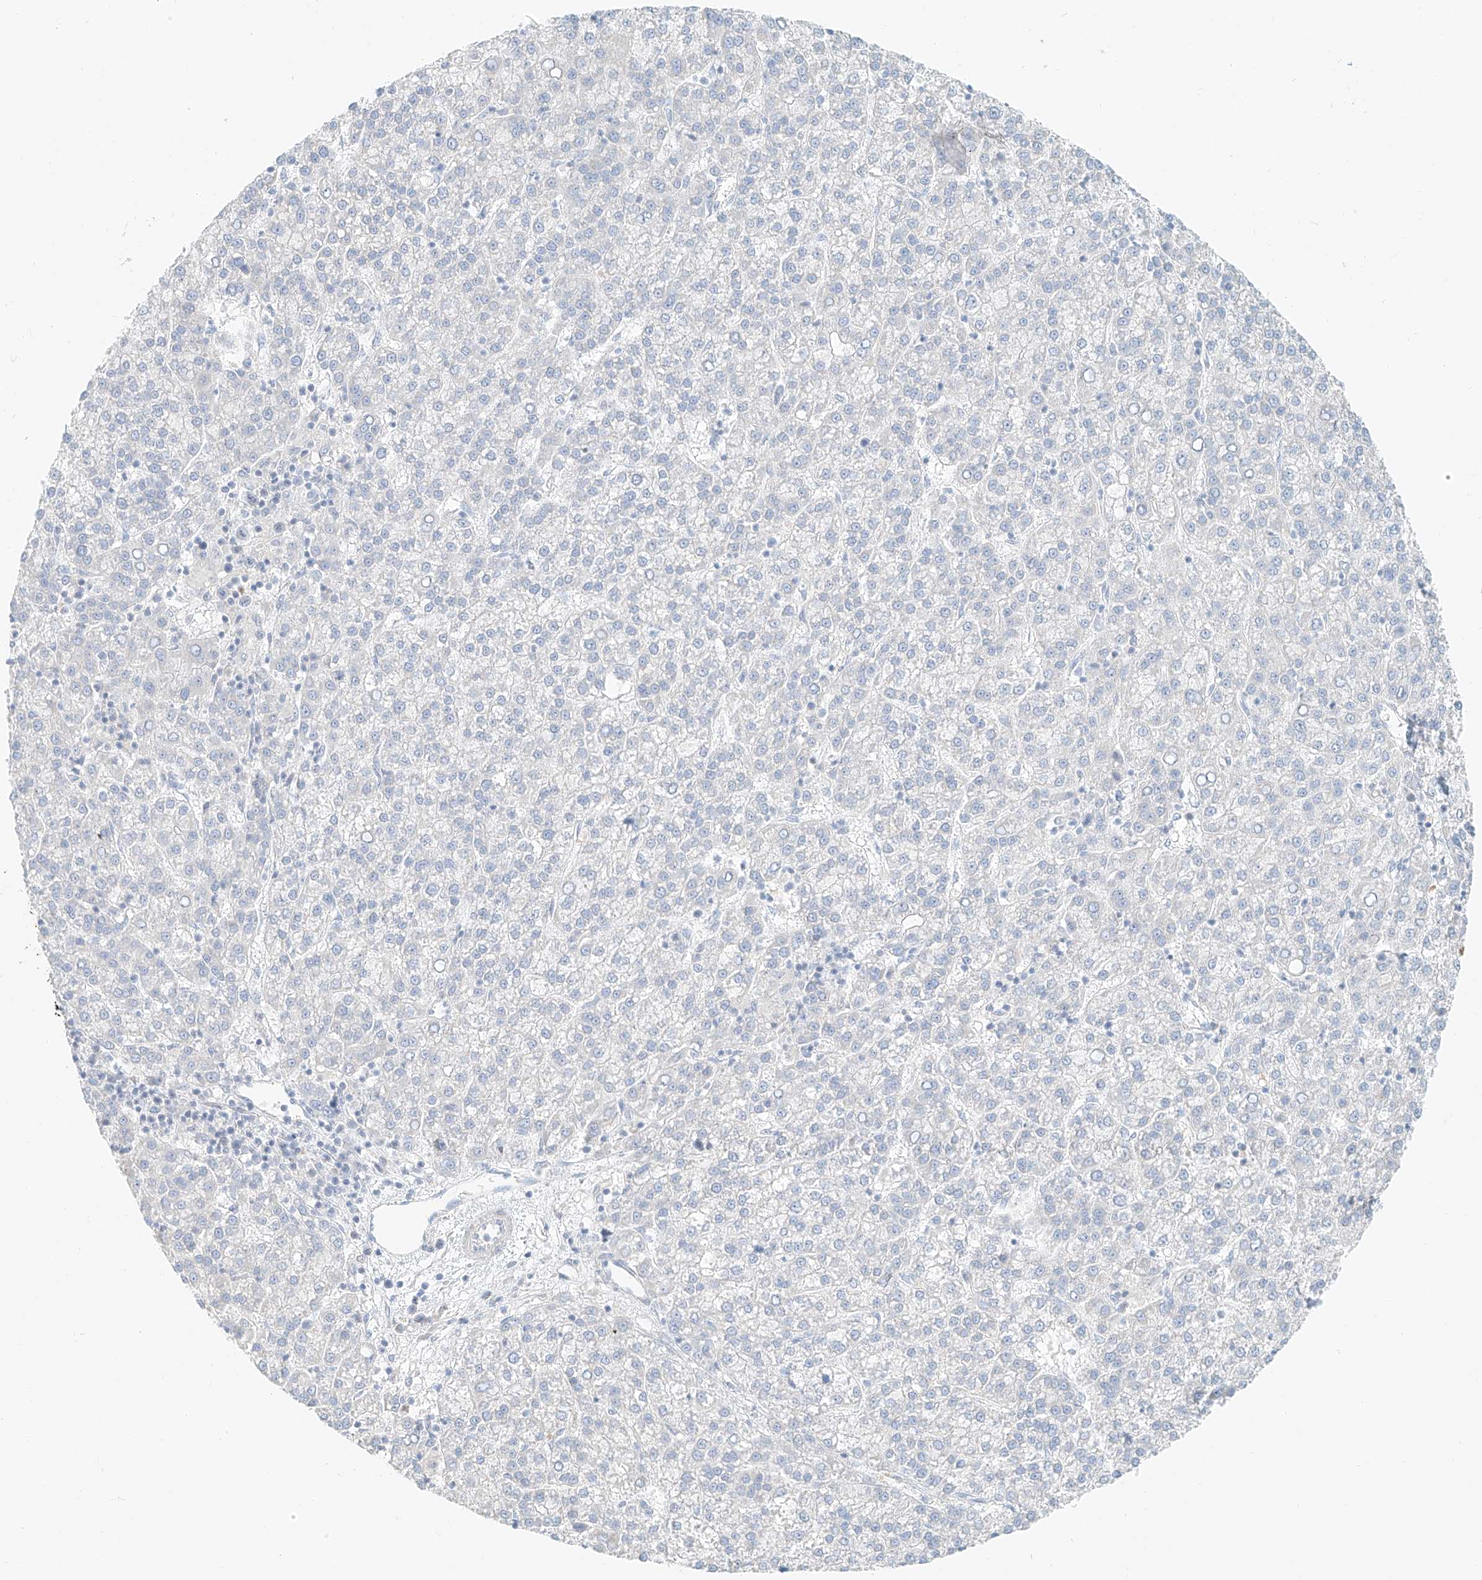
{"staining": {"intensity": "negative", "quantity": "none", "location": "none"}, "tissue": "liver cancer", "cell_type": "Tumor cells", "image_type": "cancer", "snomed": [{"axis": "morphology", "description": "Carcinoma, Hepatocellular, NOS"}, {"axis": "topography", "description": "Liver"}], "caption": "IHC micrograph of hepatocellular carcinoma (liver) stained for a protein (brown), which reveals no staining in tumor cells.", "gene": "PGC", "patient": {"sex": "female", "age": 58}}